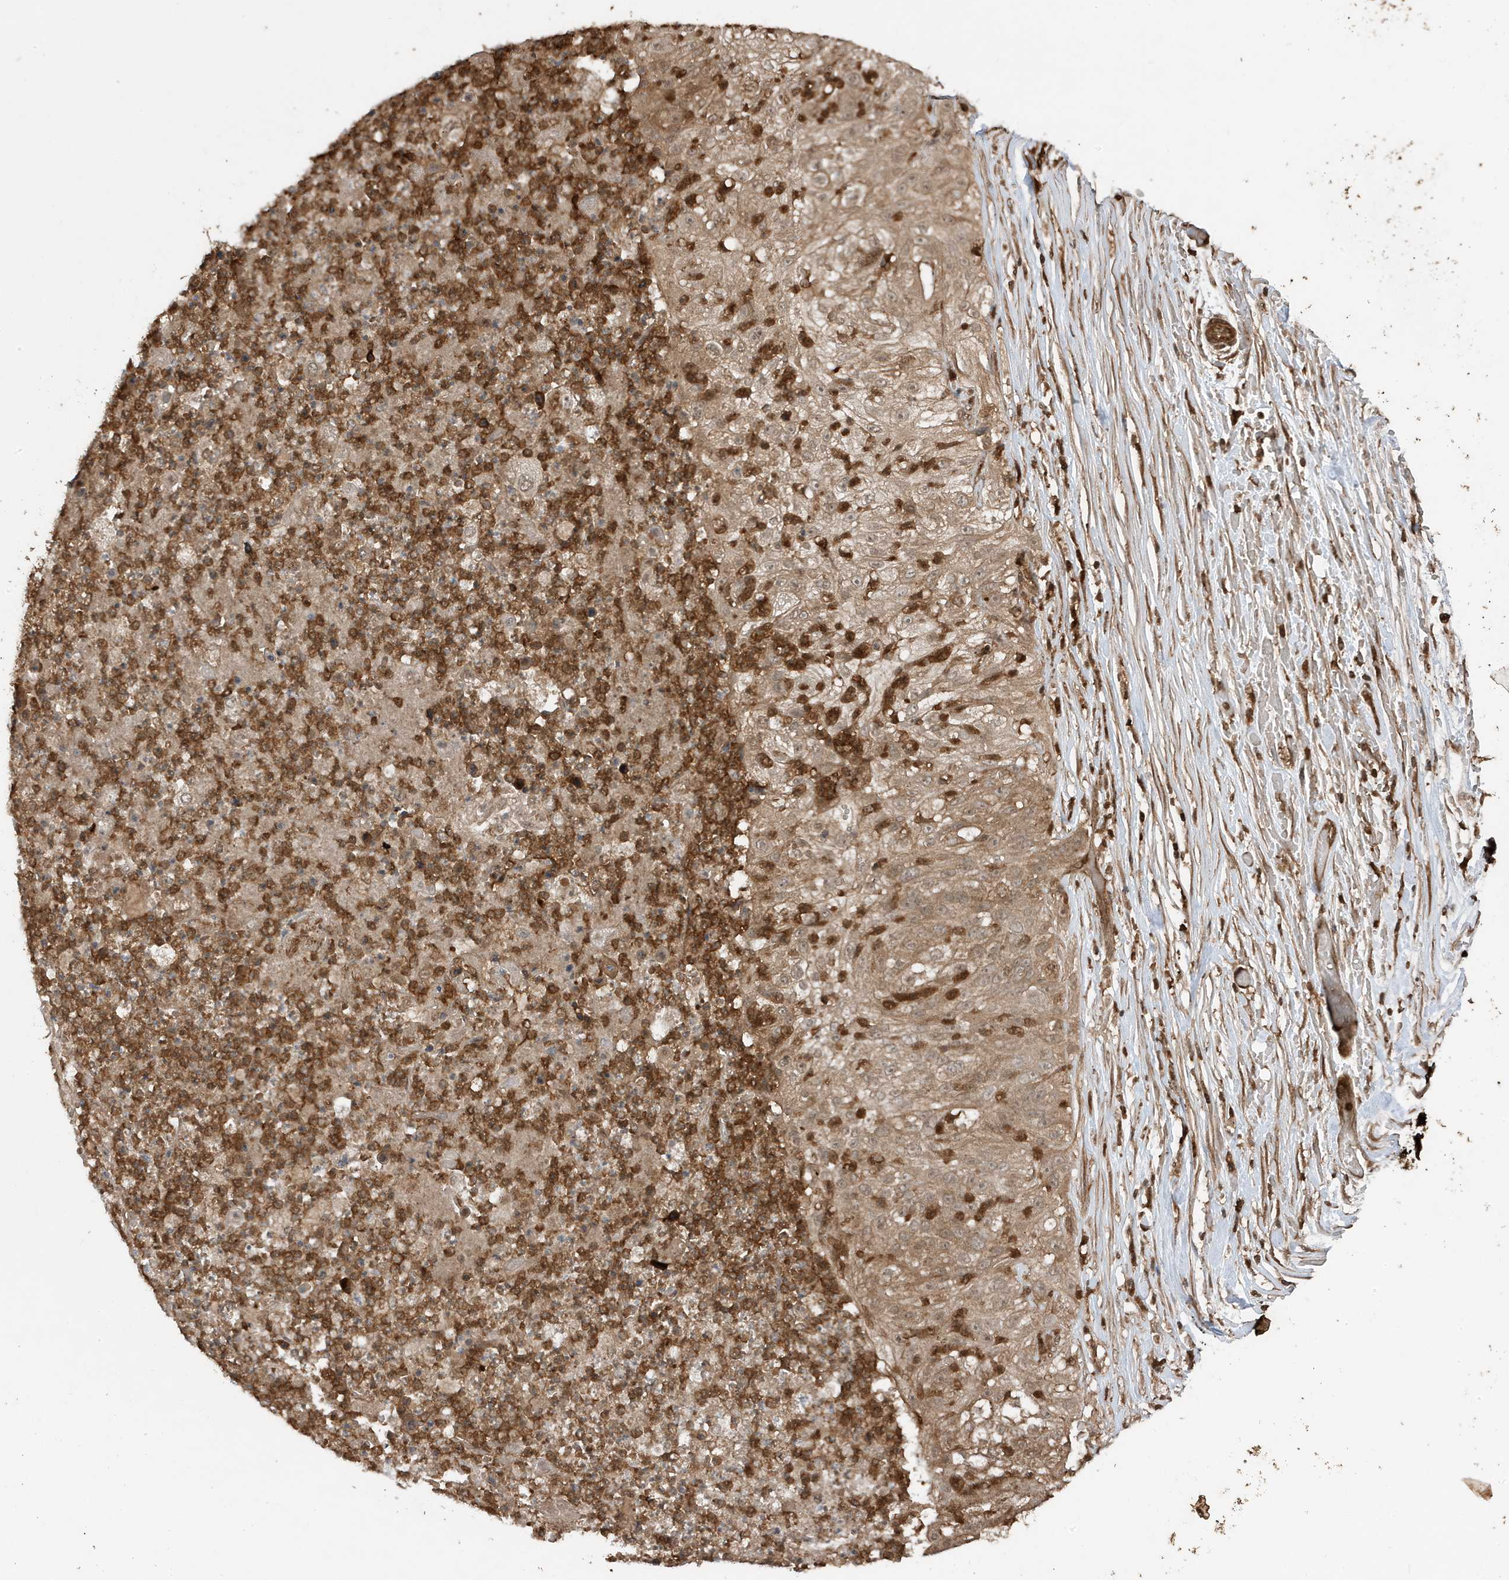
{"staining": {"intensity": "weak", "quantity": ">75%", "location": "cytoplasmic/membranous"}, "tissue": "lung cancer", "cell_type": "Tumor cells", "image_type": "cancer", "snomed": [{"axis": "morphology", "description": "Inflammation, NOS"}, {"axis": "morphology", "description": "Squamous cell carcinoma, NOS"}, {"axis": "topography", "description": "Lymph node"}, {"axis": "topography", "description": "Soft tissue"}, {"axis": "topography", "description": "Lung"}], "caption": "Tumor cells reveal weak cytoplasmic/membranous positivity in approximately >75% of cells in lung cancer (squamous cell carcinoma).", "gene": "ASAP1", "patient": {"sex": "male", "age": 66}}